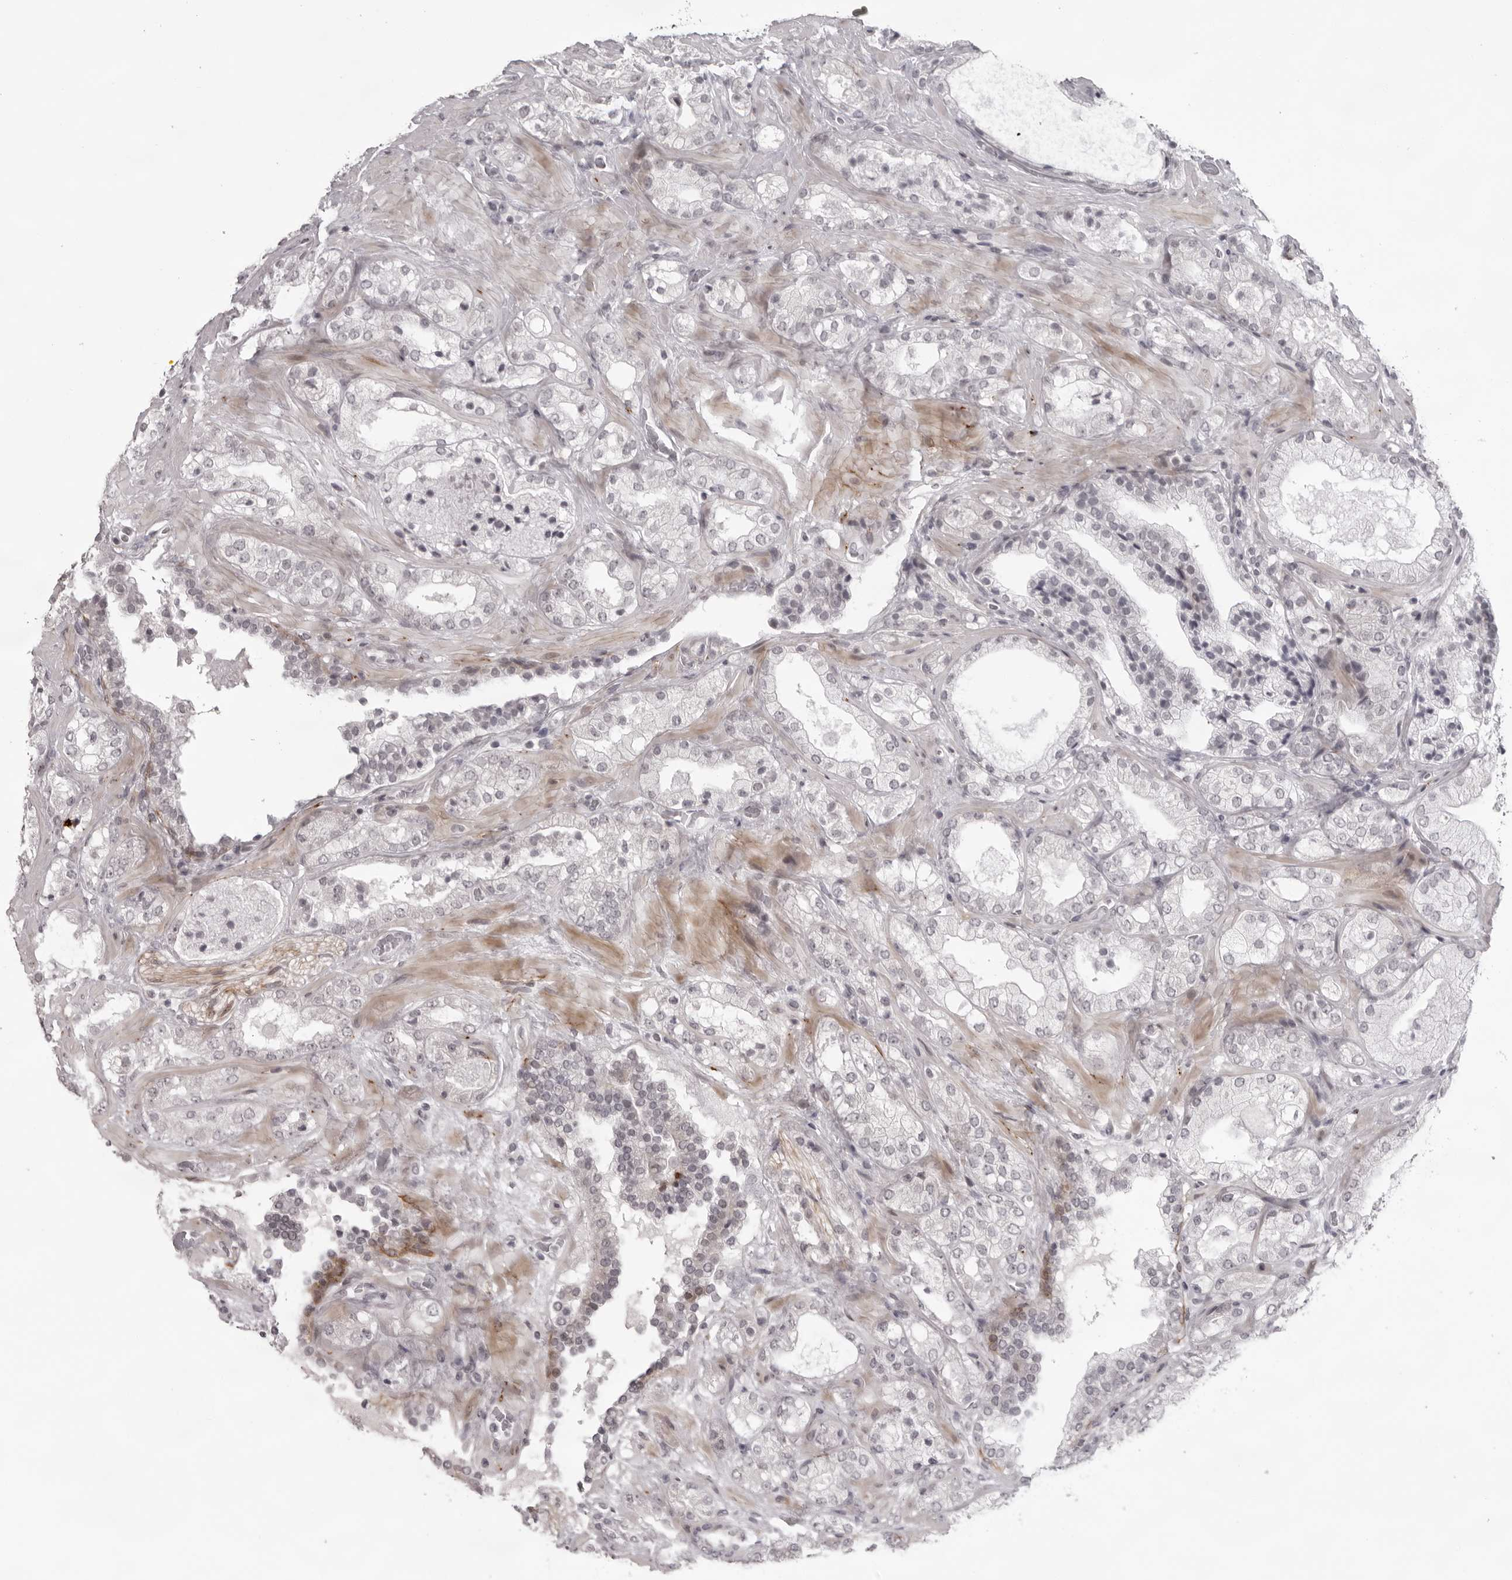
{"staining": {"intensity": "negative", "quantity": "none", "location": "none"}, "tissue": "prostate cancer", "cell_type": "Tumor cells", "image_type": "cancer", "snomed": [{"axis": "morphology", "description": "Adenocarcinoma, High grade"}, {"axis": "topography", "description": "Prostate"}], "caption": "DAB (3,3'-diaminobenzidine) immunohistochemical staining of prostate cancer (high-grade adenocarcinoma) displays no significant staining in tumor cells. The staining is performed using DAB brown chromogen with nuclei counter-stained in using hematoxylin.", "gene": "NUDT18", "patient": {"sex": "male", "age": 58}}